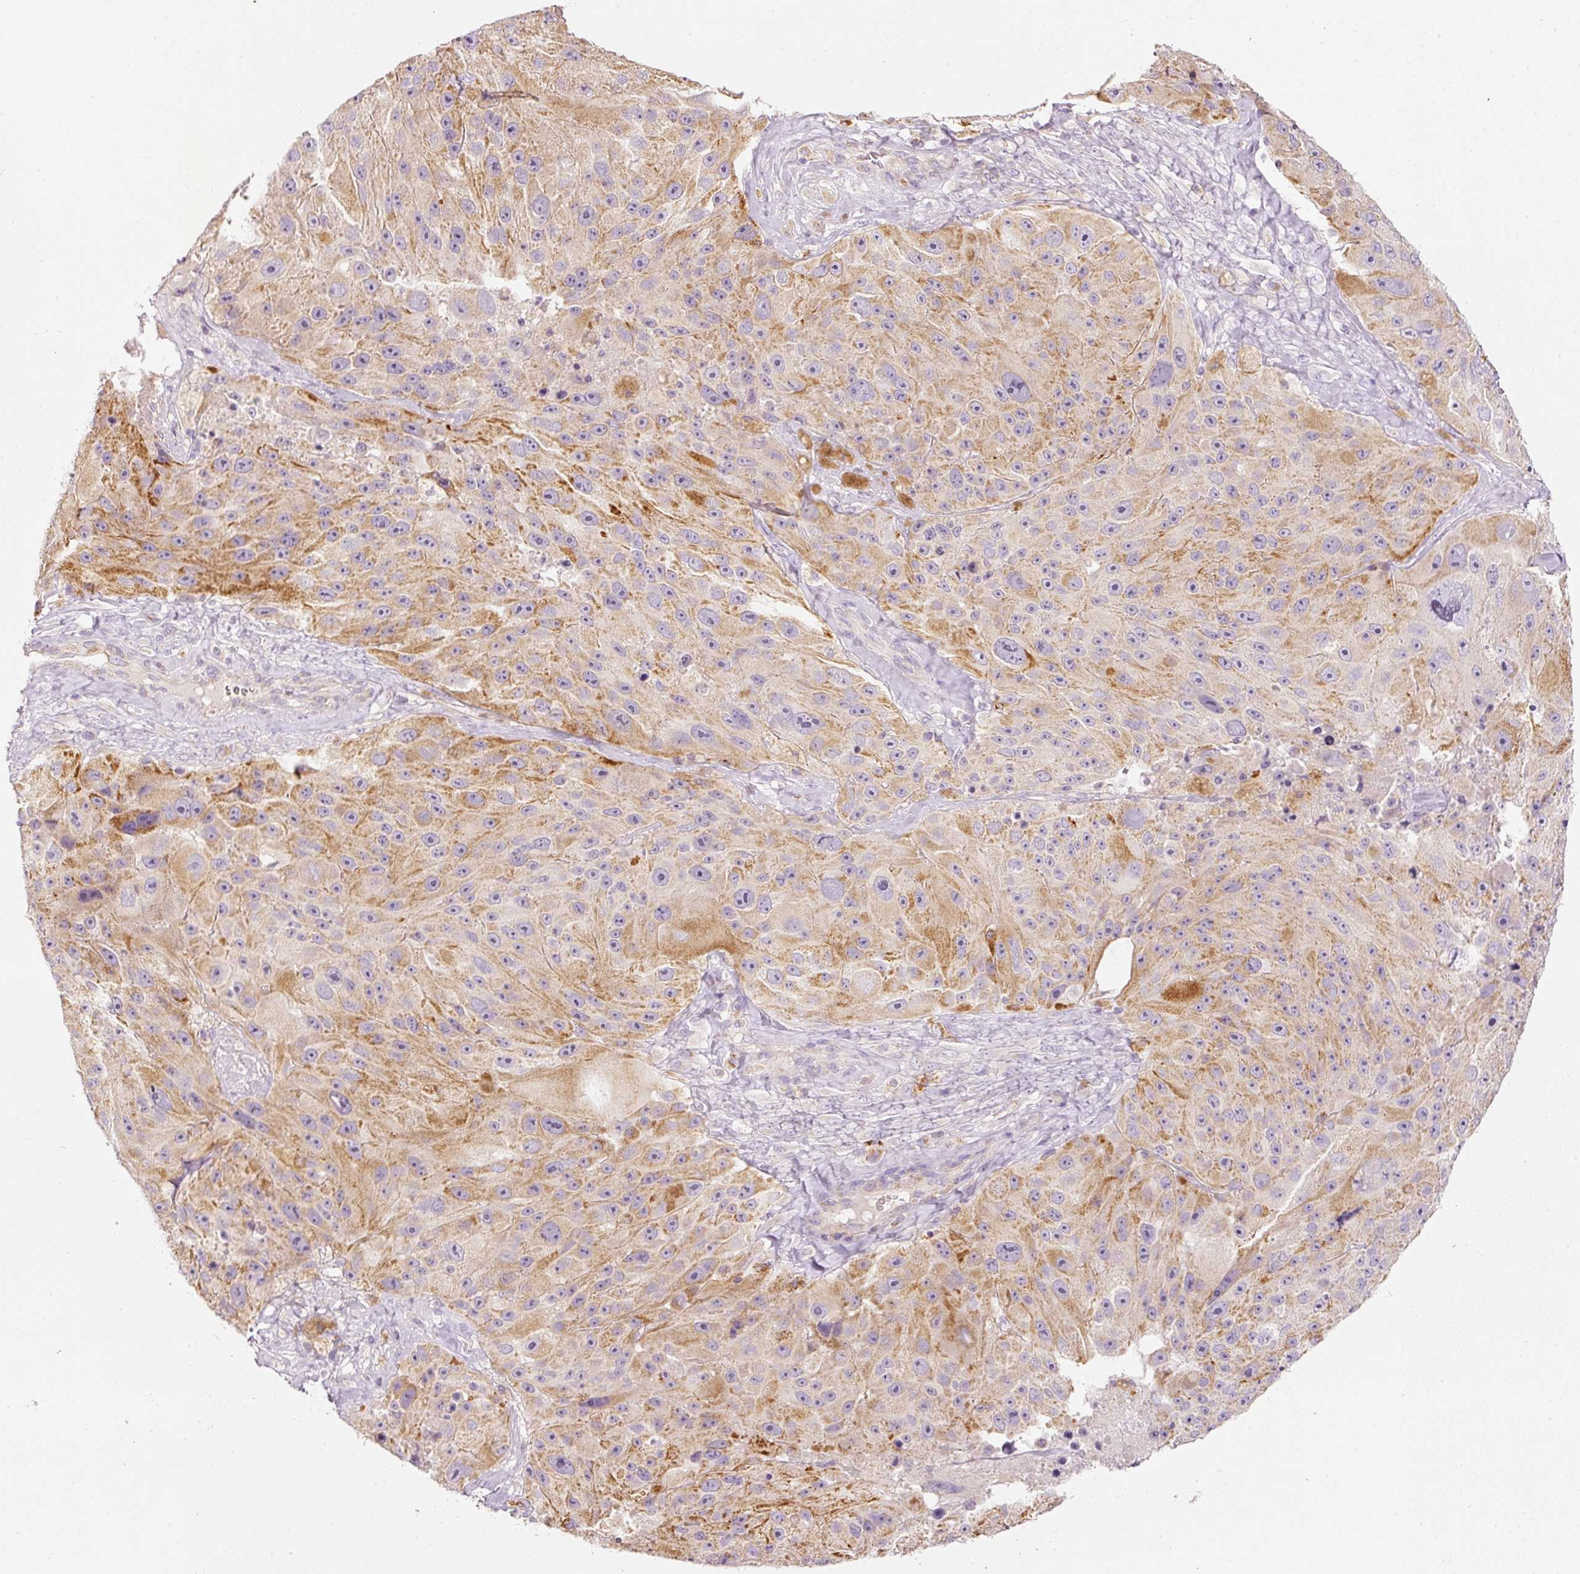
{"staining": {"intensity": "moderate", "quantity": ">75%", "location": "cytoplasmic/membranous"}, "tissue": "melanoma", "cell_type": "Tumor cells", "image_type": "cancer", "snomed": [{"axis": "morphology", "description": "Malignant melanoma, Metastatic site"}, {"axis": "topography", "description": "Lymph node"}], "caption": "Immunohistochemical staining of malignant melanoma (metastatic site) demonstrates medium levels of moderate cytoplasmic/membranous expression in approximately >75% of tumor cells.", "gene": "MTHFD2", "patient": {"sex": "male", "age": 62}}